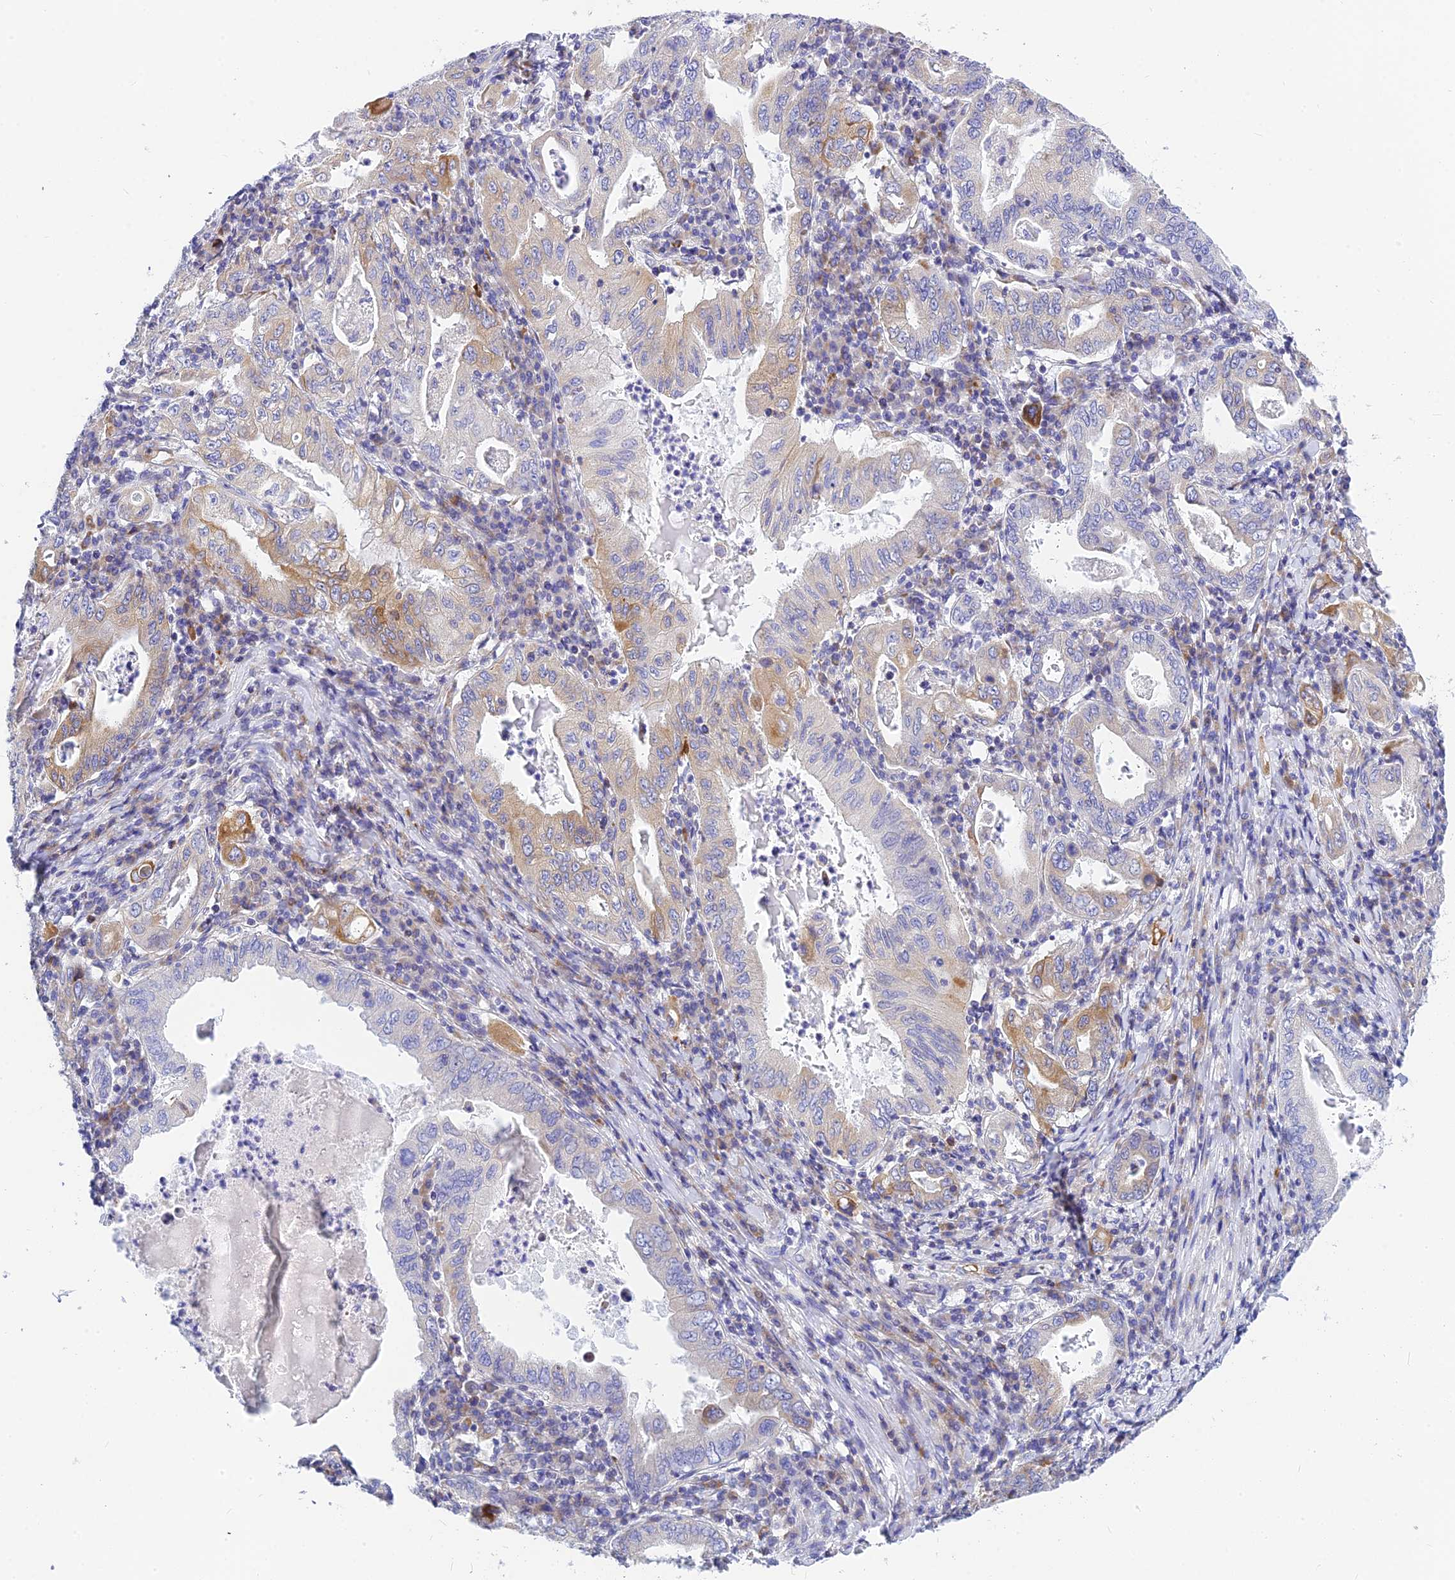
{"staining": {"intensity": "moderate", "quantity": "<25%", "location": "cytoplasmic/membranous"}, "tissue": "stomach cancer", "cell_type": "Tumor cells", "image_type": "cancer", "snomed": [{"axis": "morphology", "description": "Normal tissue, NOS"}, {"axis": "morphology", "description": "Adenocarcinoma, NOS"}, {"axis": "topography", "description": "Esophagus"}, {"axis": "topography", "description": "Stomach, upper"}, {"axis": "topography", "description": "Peripheral nerve tissue"}], "caption": "Stomach cancer stained with a brown dye reveals moderate cytoplasmic/membranous positive positivity in approximately <25% of tumor cells.", "gene": "CNOT6", "patient": {"sex": "male", "age": 62}}